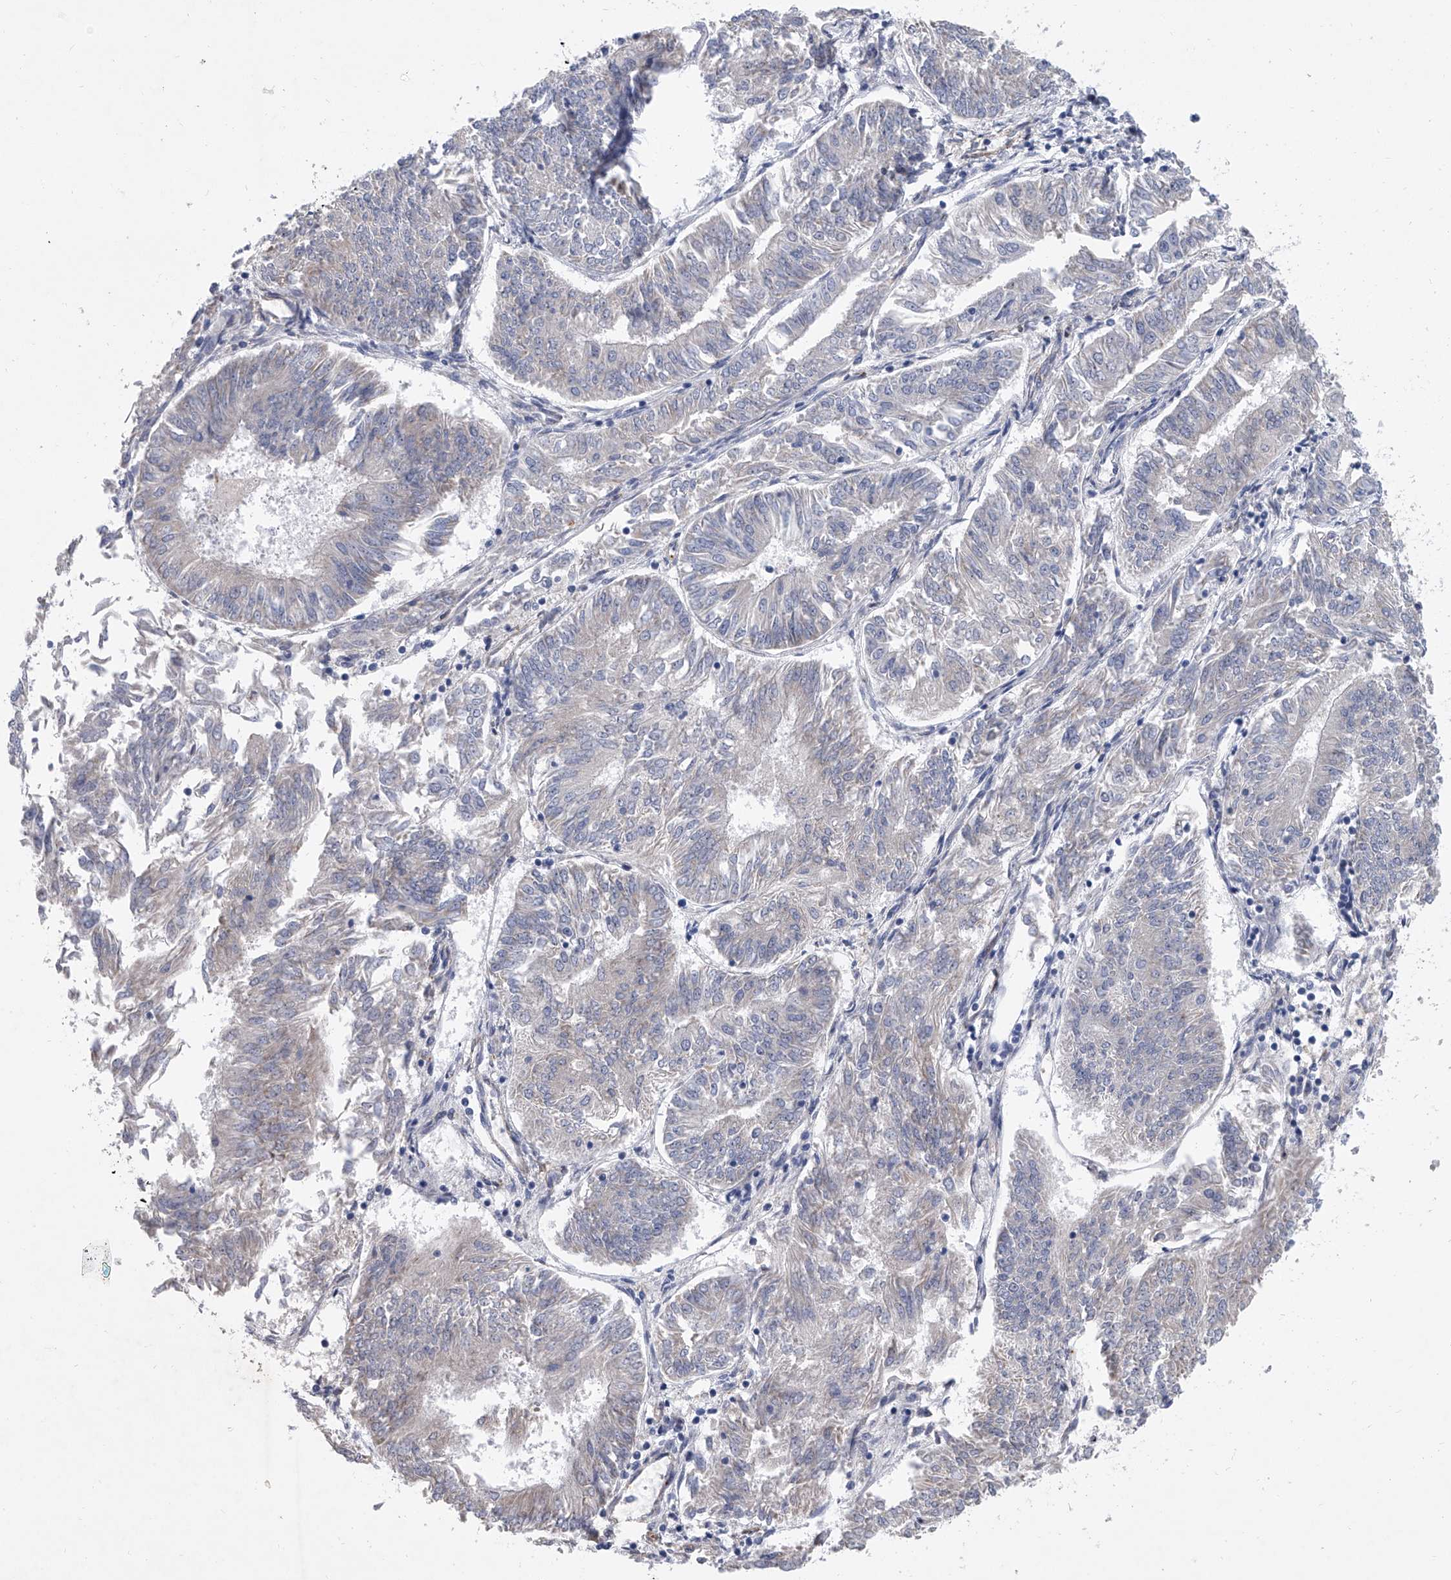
{"staining": {"intensity": "negative", "quantity": "none", "location": "none"}, "tissue": "endometrial cancer", "cell_type": "Tumor cells", "image_type": "cancer", "snomed": [{"axis": "morphology", "description": "Adenocarcinoma, NOS"}, {"axis": "topography", "description": "Endometrium"}], "caption": "Immunohistochemical staining of endometrial cancer displays no significant positivity in tumor cells.", "gene": "ALG14", "patient": {"sex": "female", "age": 58}}